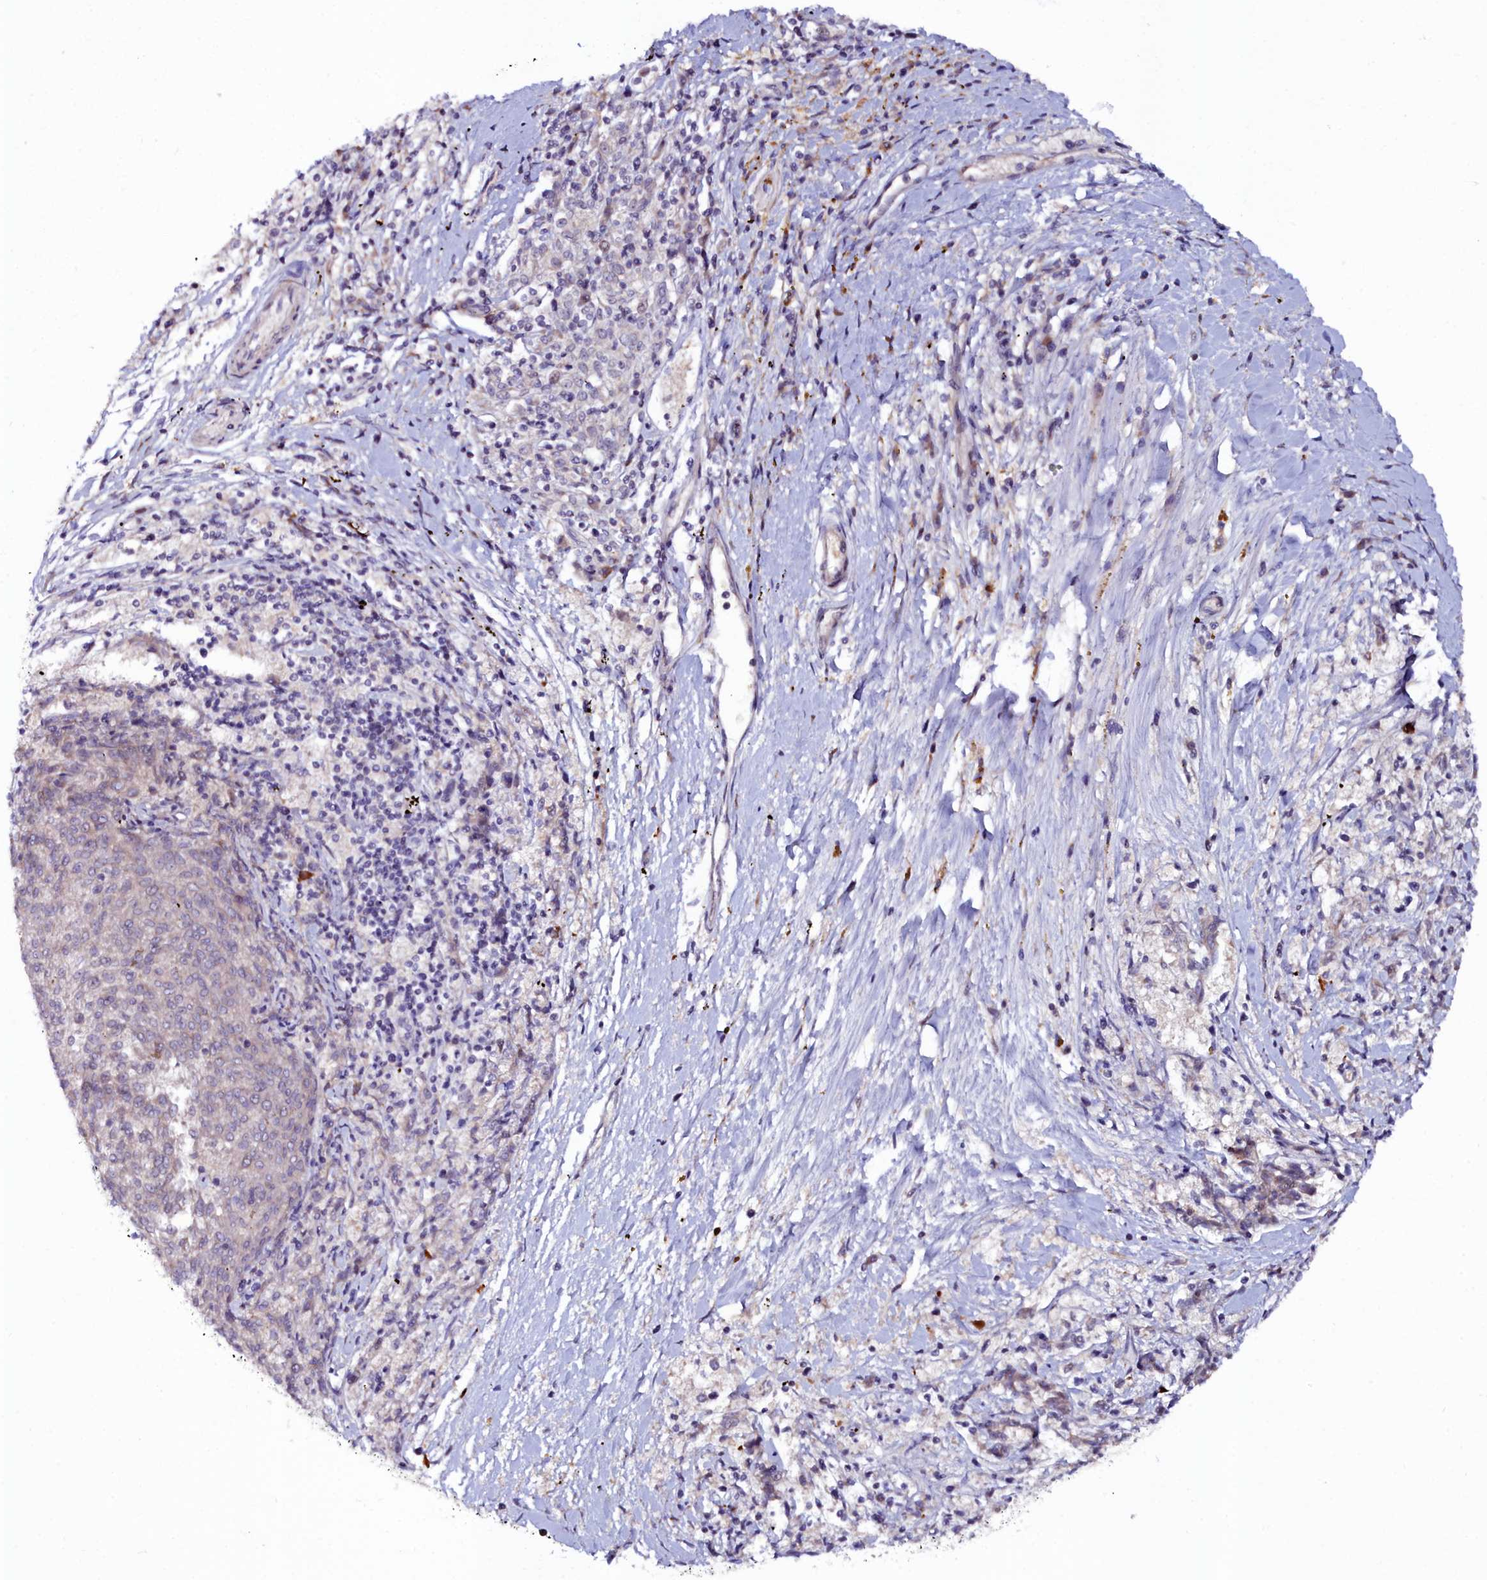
{"staining": {"intensity": "negative", "quantity": "none", "location": "none"}, "tissue": "melanoma", "cell_type": "Tumor cells", "image_type": "cancer", "snomed": [{"axis": "morphology", "description": "Malignant melanoma, NOS"}, {"axis": "topography", "description": "Skin"}], "caption": "IHC of human melanoma shows no staining in tumor cells.", "gene": "KCTD18", "patient": {"sex": "female", "age": 72}}